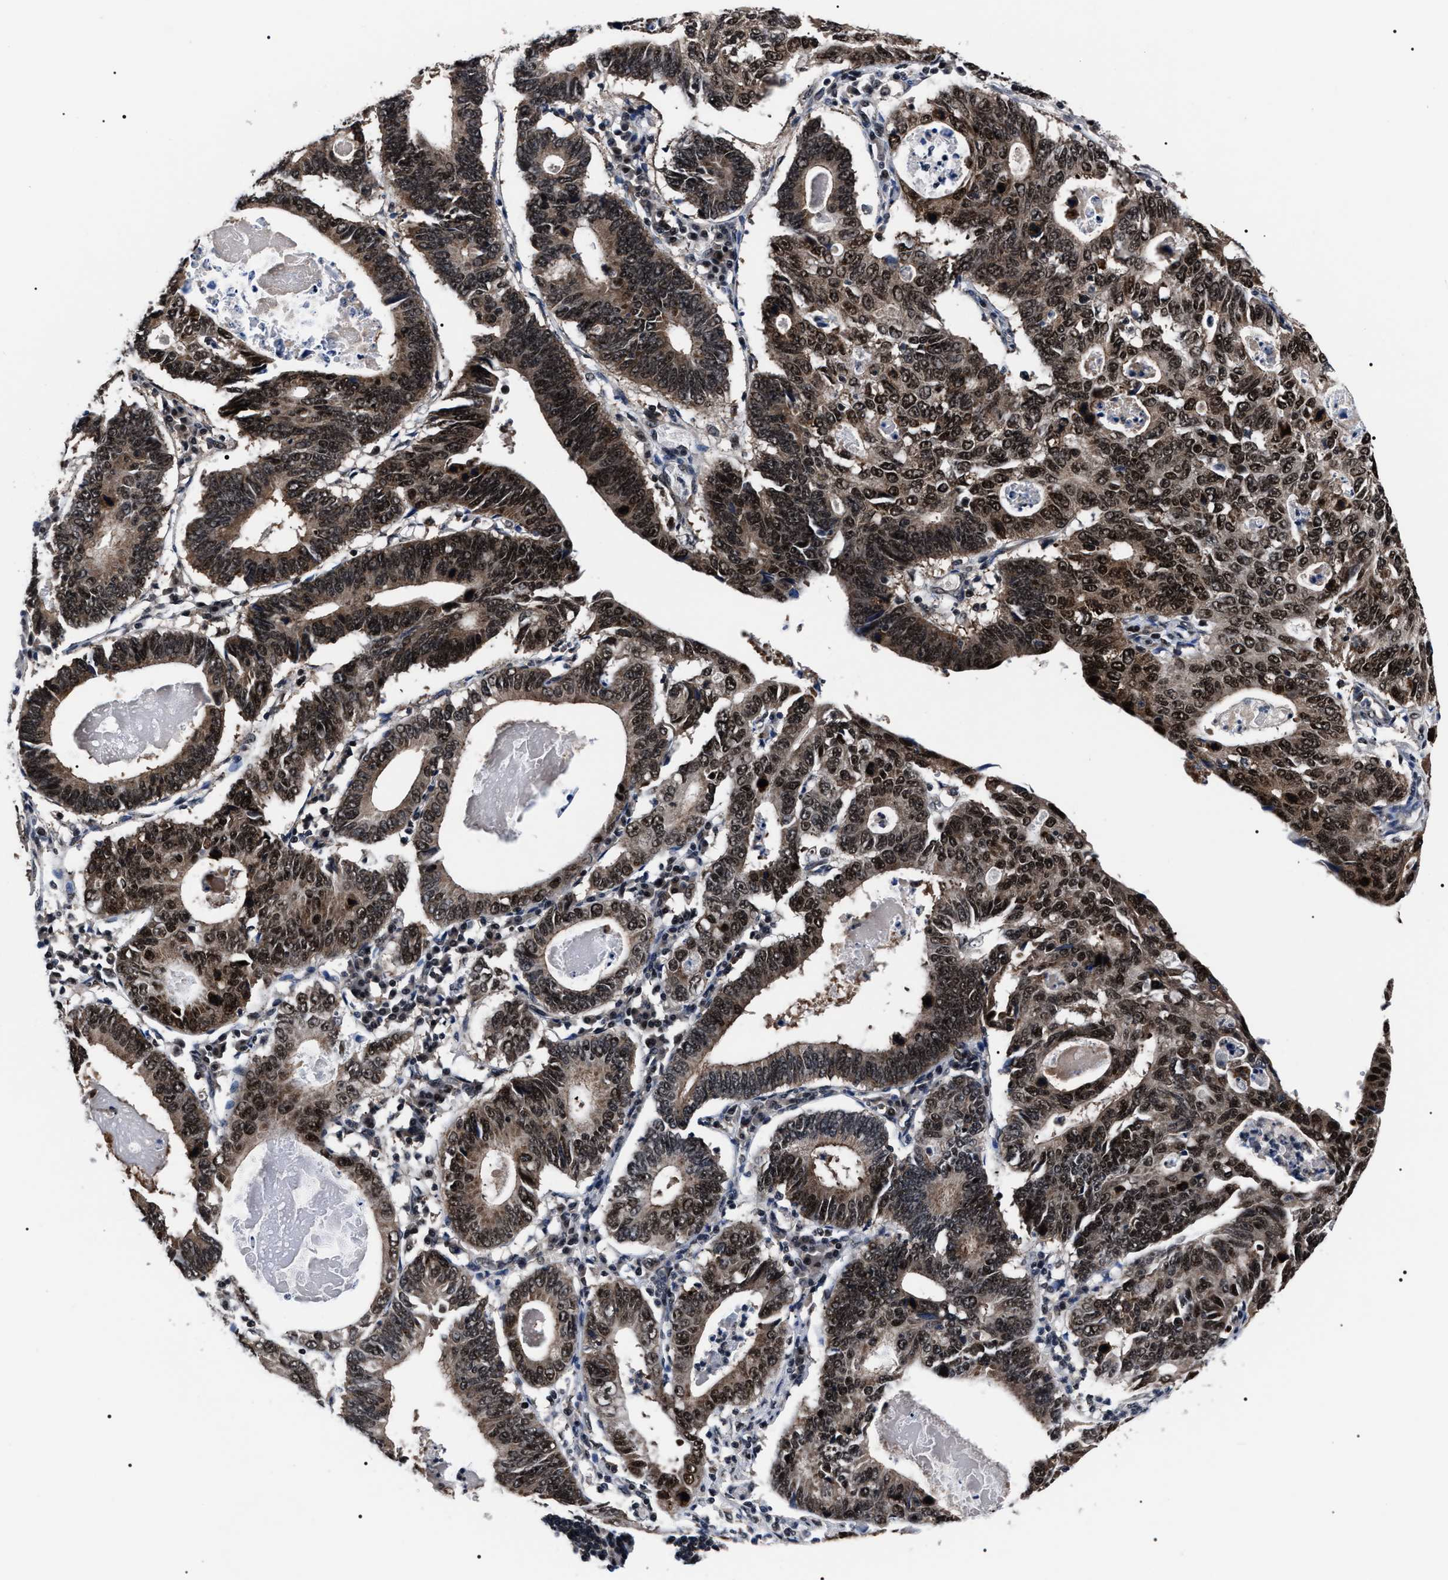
{"staining": {"intensity": "strong", "quantity": ">75%", "location": "cytoplasmic/membranous,nuclear"}, "tissue": "stomach cancer", "cell_type": "Tumor cells", "image_type": "cancer", "snomed": [{"axis": "morphology", "description": "Adenocarcinoma, NOS"}, {"axis": "topography", "description": "Stomach"}], "caption": "Human adenocarcinoma (stomach) stained for a protein (brown) displays strong cytoplasmic/membranous and nuclear positive expression in about >75% of tumor cells.", "gene": "CSNK2A1", "patient": {"sex": "male", "age": 59}}